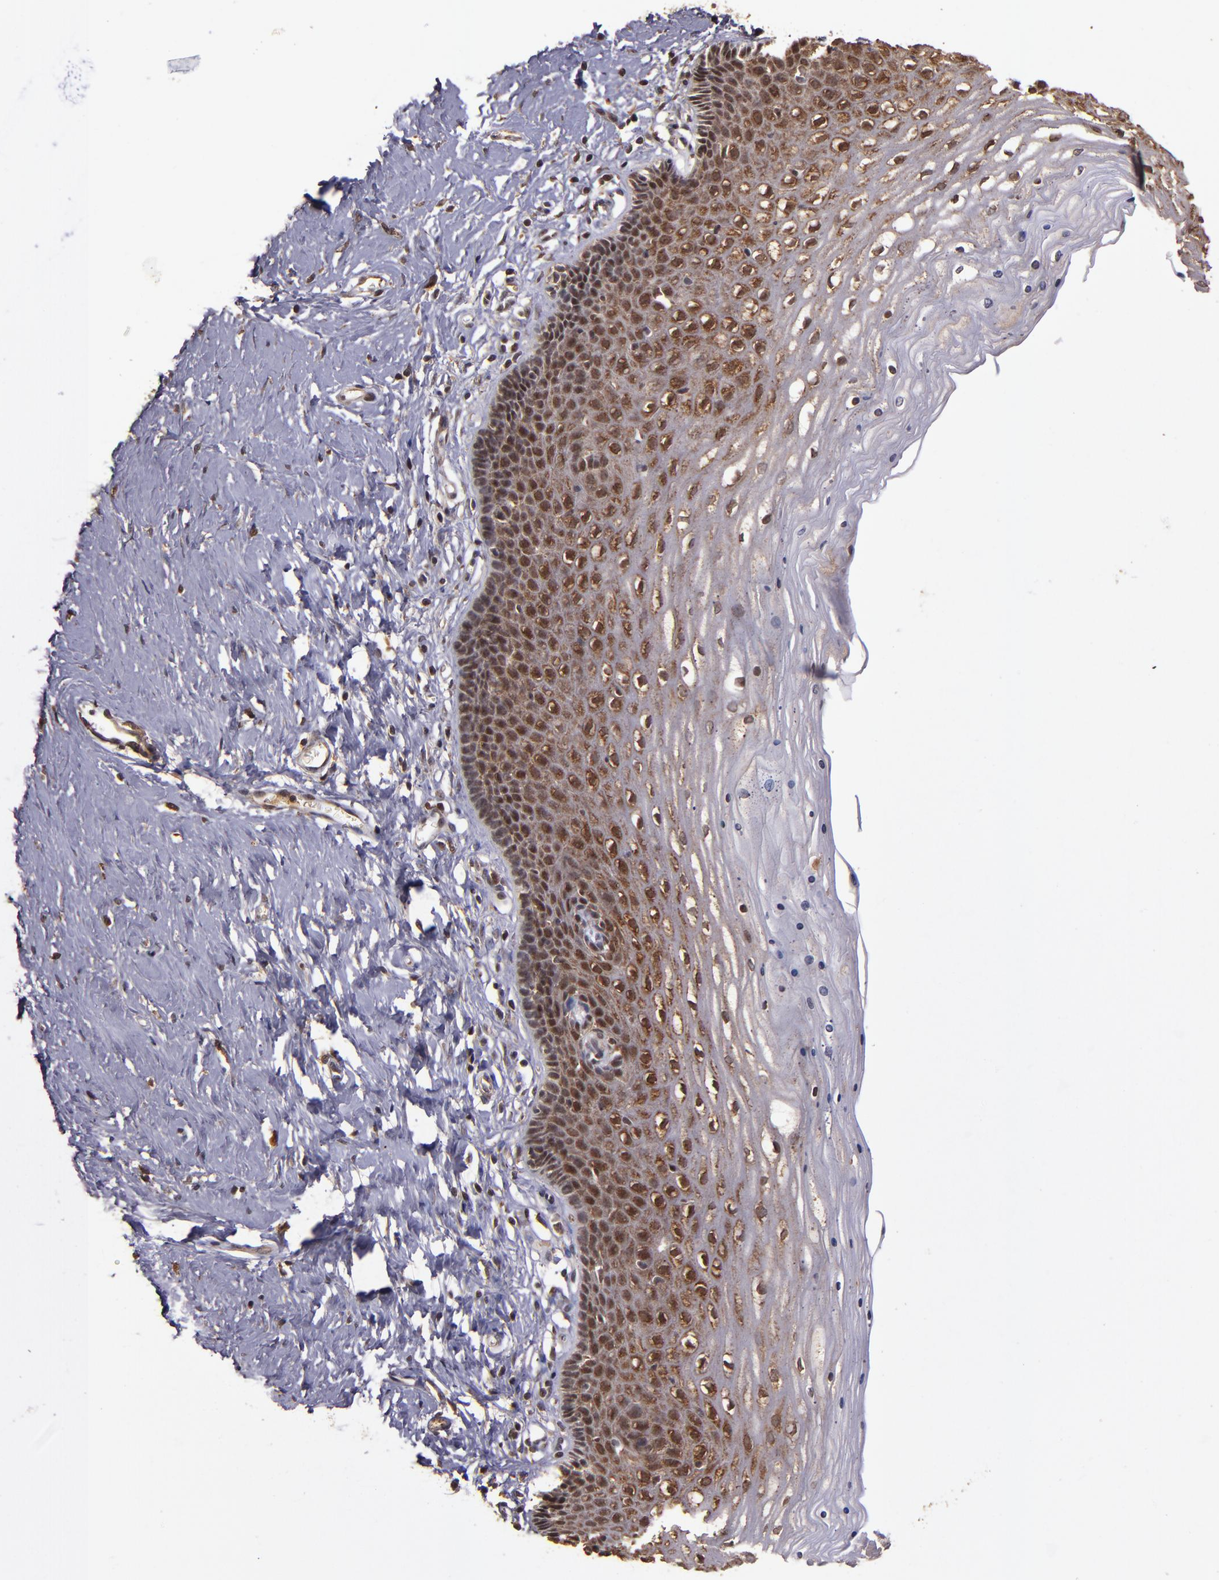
{"staining": {"intensity": "moderate", "quantity": ">75%", "location": "cytoplasmic/membranous"}, "tissue": "cervix", "cell_type": "Glandular cells", "image_type": "normal", "snomed": [{"axis": "morphology", "description": "Normal tissue, NOS"}, {"axis": "topography", "description": "Cervix"}], "caption": "Brown immunohistochemical staining in benign cervix demonstrates moderate cytoplasmic/membranous staining in approximately >75% of glandular cells. (IHC, brightfield microscopy, high magnification).", "gene": "RIOK3", "patient": {"sex": "female", "age": 39}}